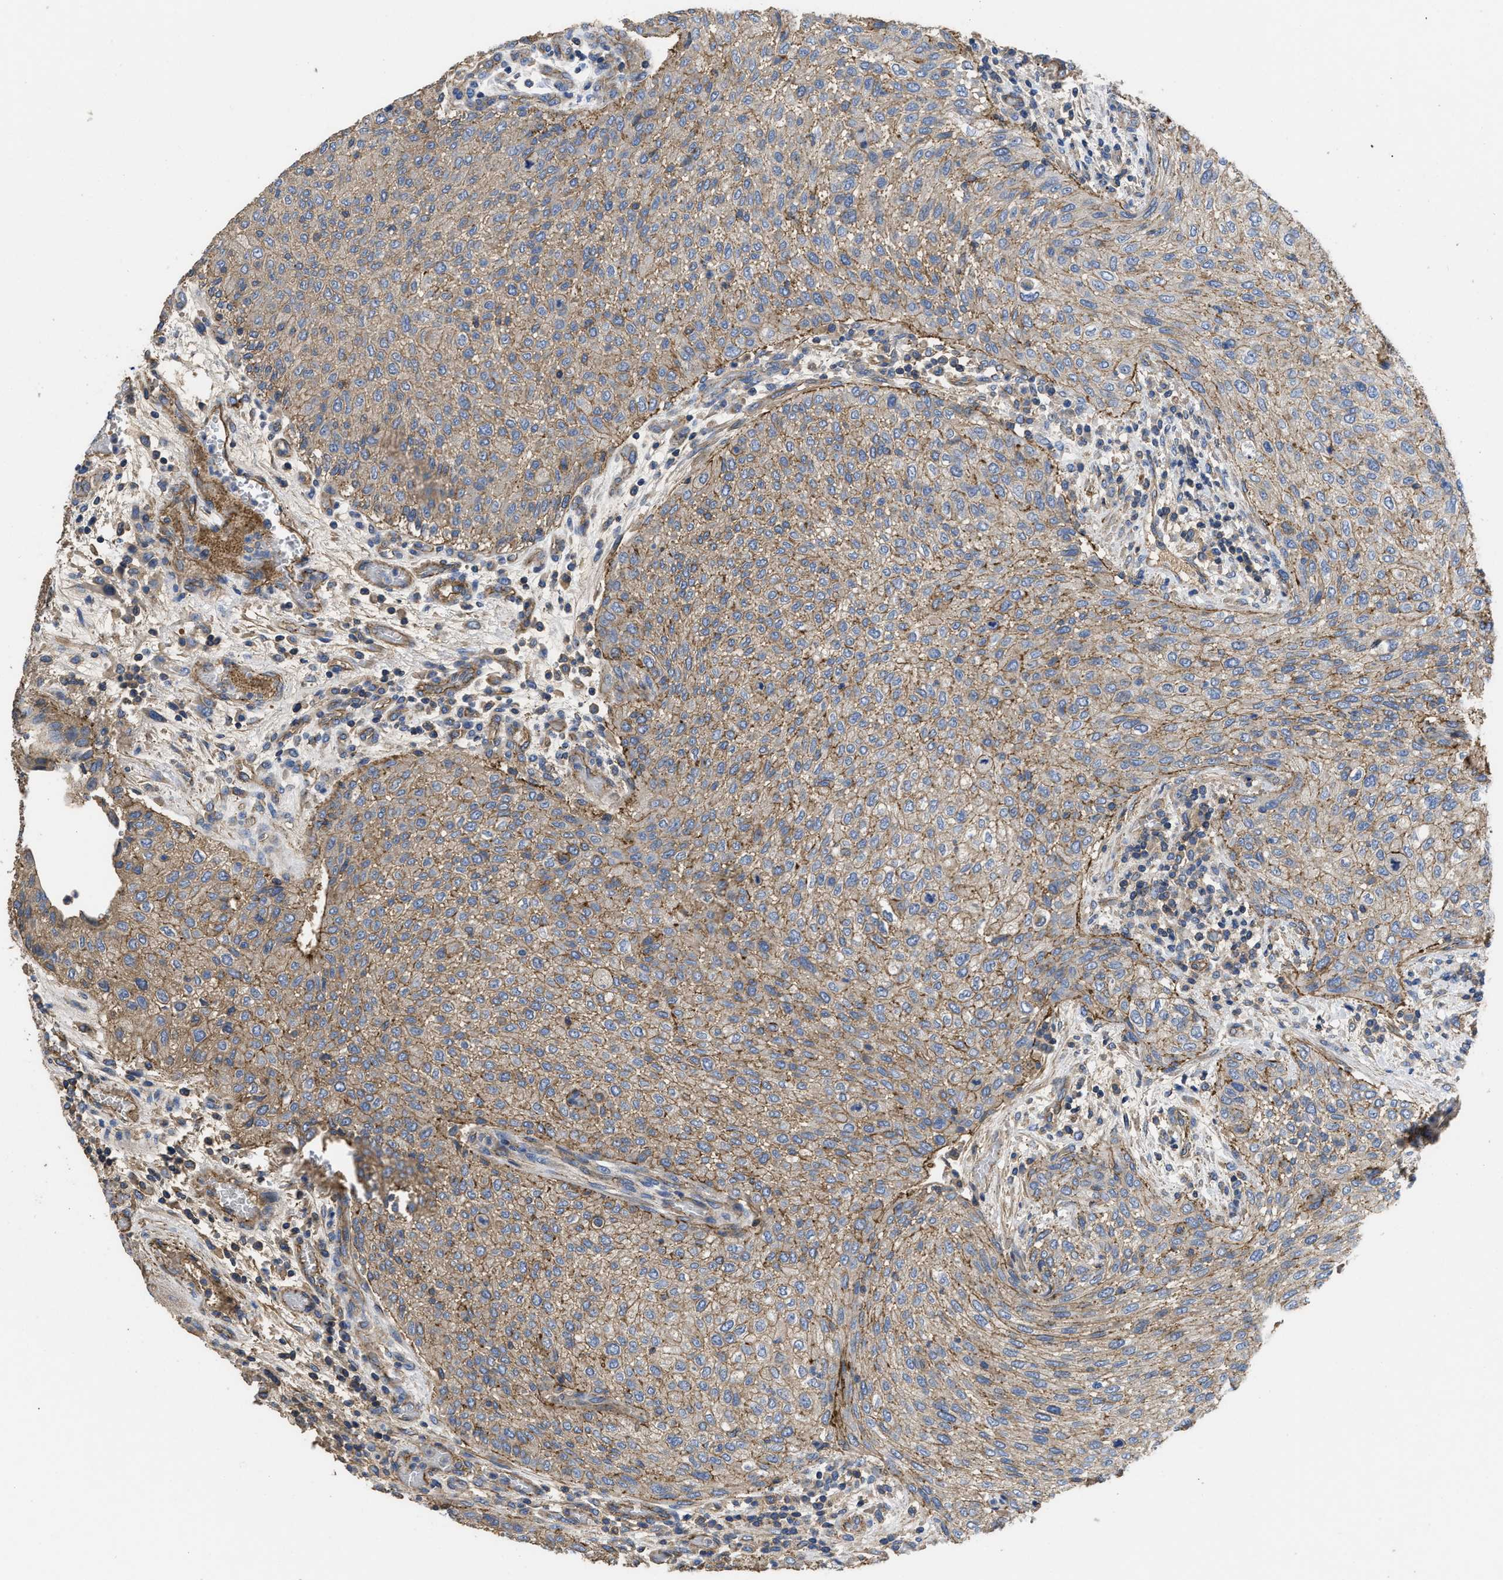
{"staining": {"intensity": "weak", "quantity": ">75%", "location": "cytoplasmic/membranous"}, "tissue": "urothelial cancer", "cell_type": "Tumor cells", "image_type": "cancer", "snomed": [{"axis": "morphology", "description": "Urothelial carcinoma, Low grade"}, {"axis": "morphology", "description": "Urothelial carcinoma, High grade"}, {"axis": "topography", "description": "Urinary bladder"}], "caption": "Immunohistochemistry image of urothelial cancer stained for a protein (brown), which shows low levels of weak cytoplasmic/membranous positivity in approximately >75% of tumor cells.", "gene": "USP4", "patient": {"sex": "male", "age": 35}}